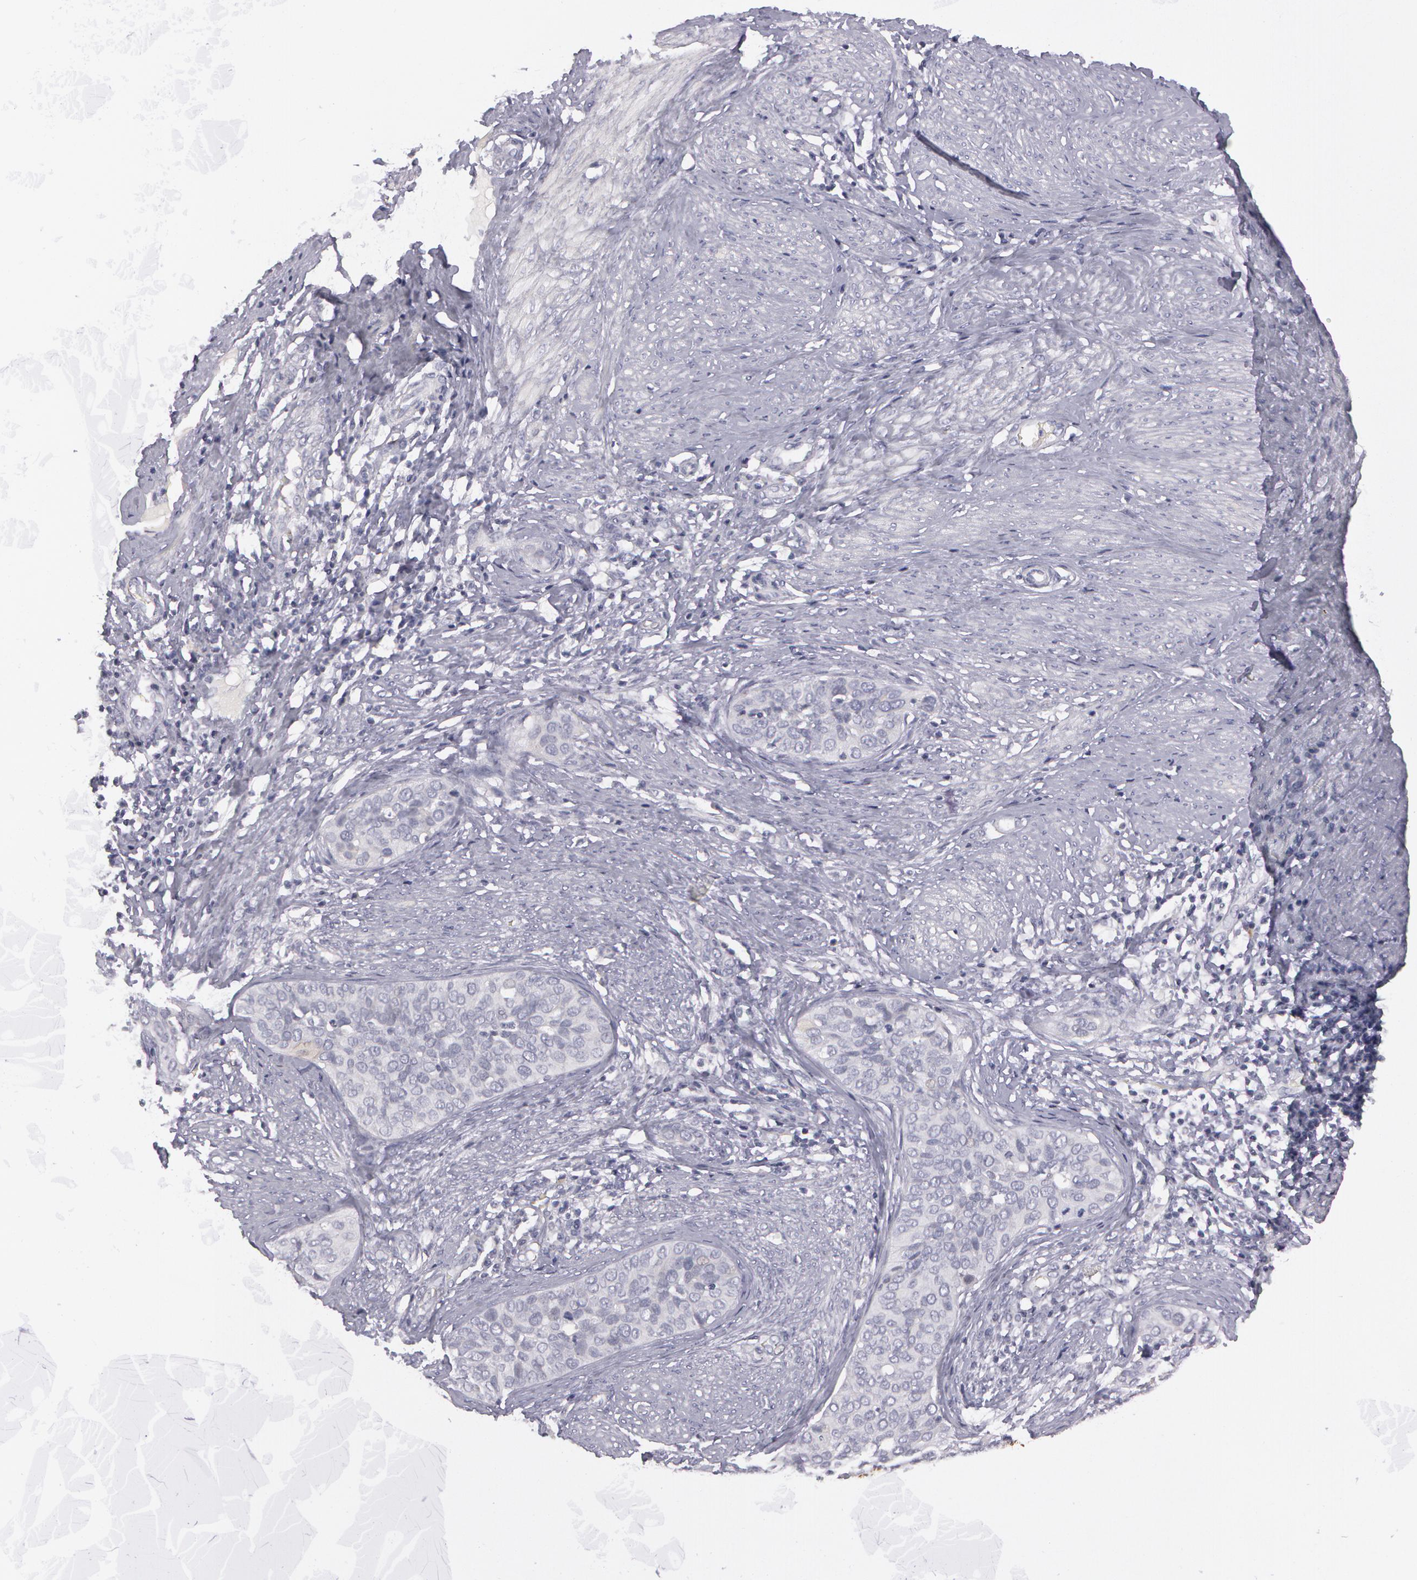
{"staining": {"intensity": "negative", "quantity": "none", "location": "none"}, "tissue": "cervical cancer", "cell_type": "Tumor cells", "image_type": "cancer", "snomed": [{"axis": "morphology", "description": "Squamous cell carcinoma, NOS"}, {"axis": "topography", "description": "Cervix"}], "caption": "Tumor cells are negative for brown protein staining in squamous cell carcinoma (cervical). (Immunohistochemistry, brightfield microscopy, high magnification).", "gene": "IL1RN", "patient": {"sex": "female", "age": 31}}